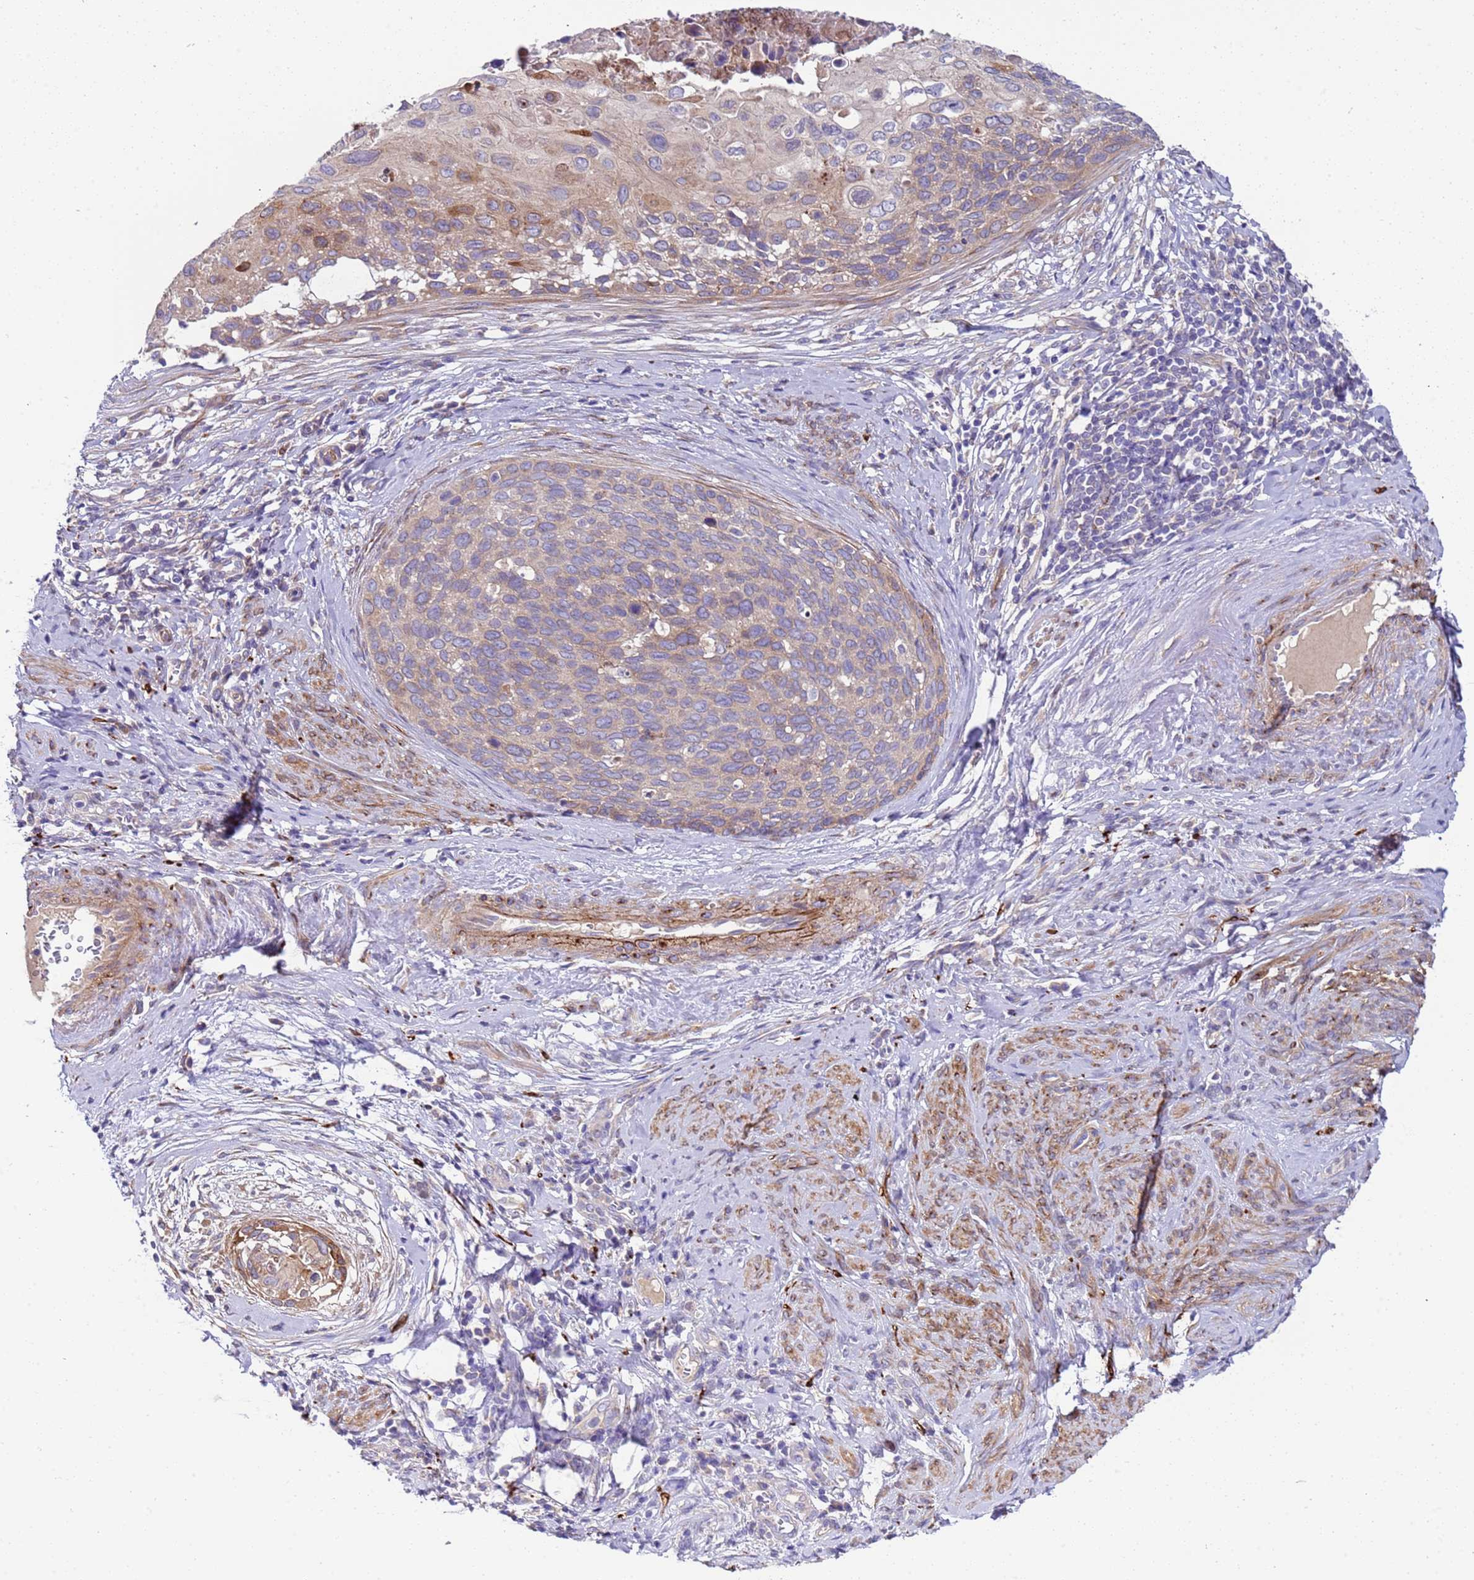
{"staining": {"intensity": "weak", "quantity": "25%-75%", "location": "cytoplasmic/membranous"}, "tissue": "cervical cancer", "cell_type": "Tumor cells", "image_type": "cancer", "snomed": [{"axis": "morphology", "description": "Squamous cell carcinoma, NOS"}, {"axis": "topography", "description": "Cervix"}], "caption": "The photomicrograph exhibits staining of cervical cancer, revealing weak cytoplasmic/membranous protein expression (brown color) within tumor cells. The staining was performed using DAB (3,3'-diaminobenzidine) to visualize the protein expression in brown, while the nuclei were stained in blue with hematoxylin (Magnification: 20x).", "gene": "PAQR7", "patient": {"sex": "female", "age": 80}}